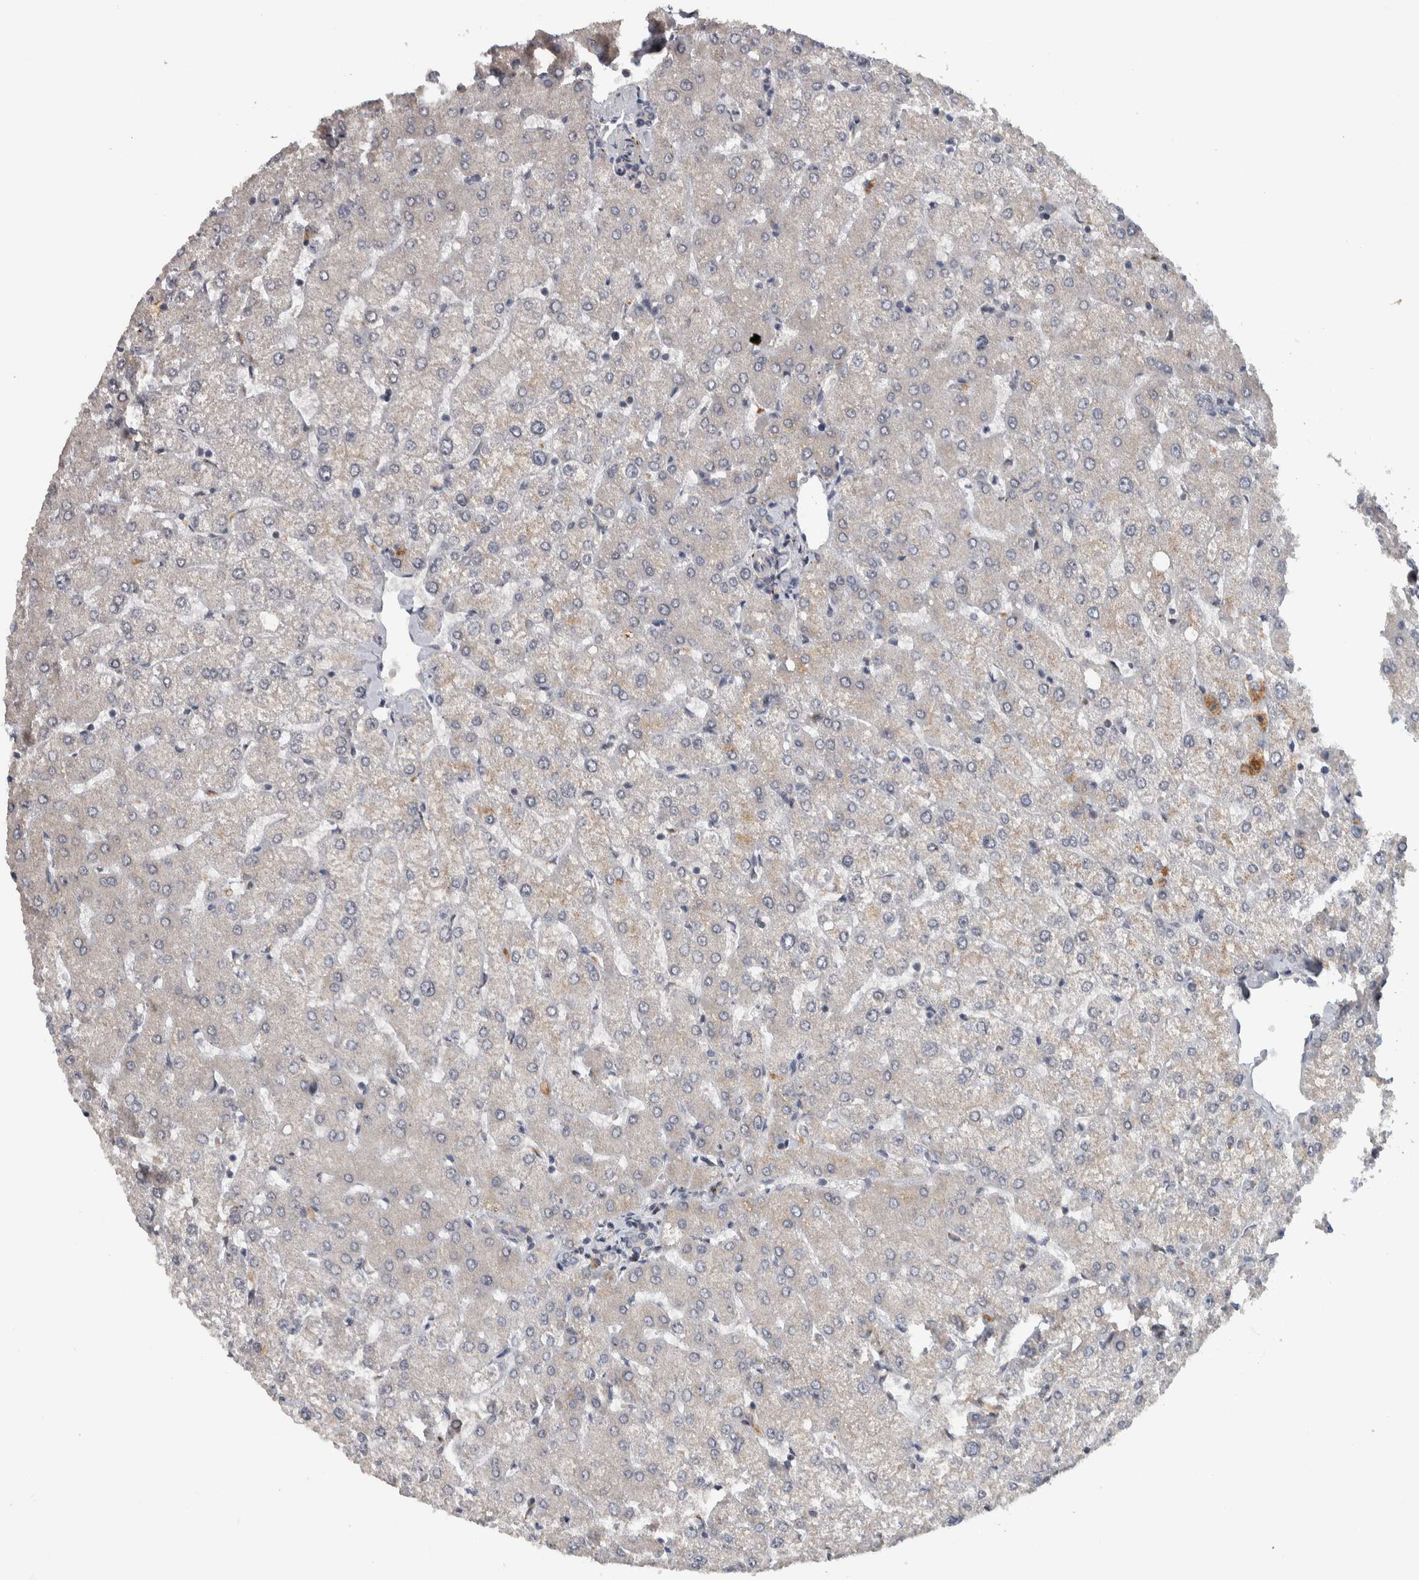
{"staining": {"intensity": "negative", "quantity": "none", "location": "none"}, "tissue": "liver", "cell_type": "Cholangiocytes", "image_type": "normal", "snomed": [{"axis": "morphology", "description": "Normal tissue, NOS"}, {"axis": "topography", "description": "Liver"}], "caption": "This is a micrograph of immunohistochemistry (IHC) staining of normal liver, which shows no staining in cholangiocytes. (DAB immunohistochemistry visualized using brightfield microscopy, high magnification).", "gene": "FAM83G", "patient": {"sex": "female", "age": 54}}